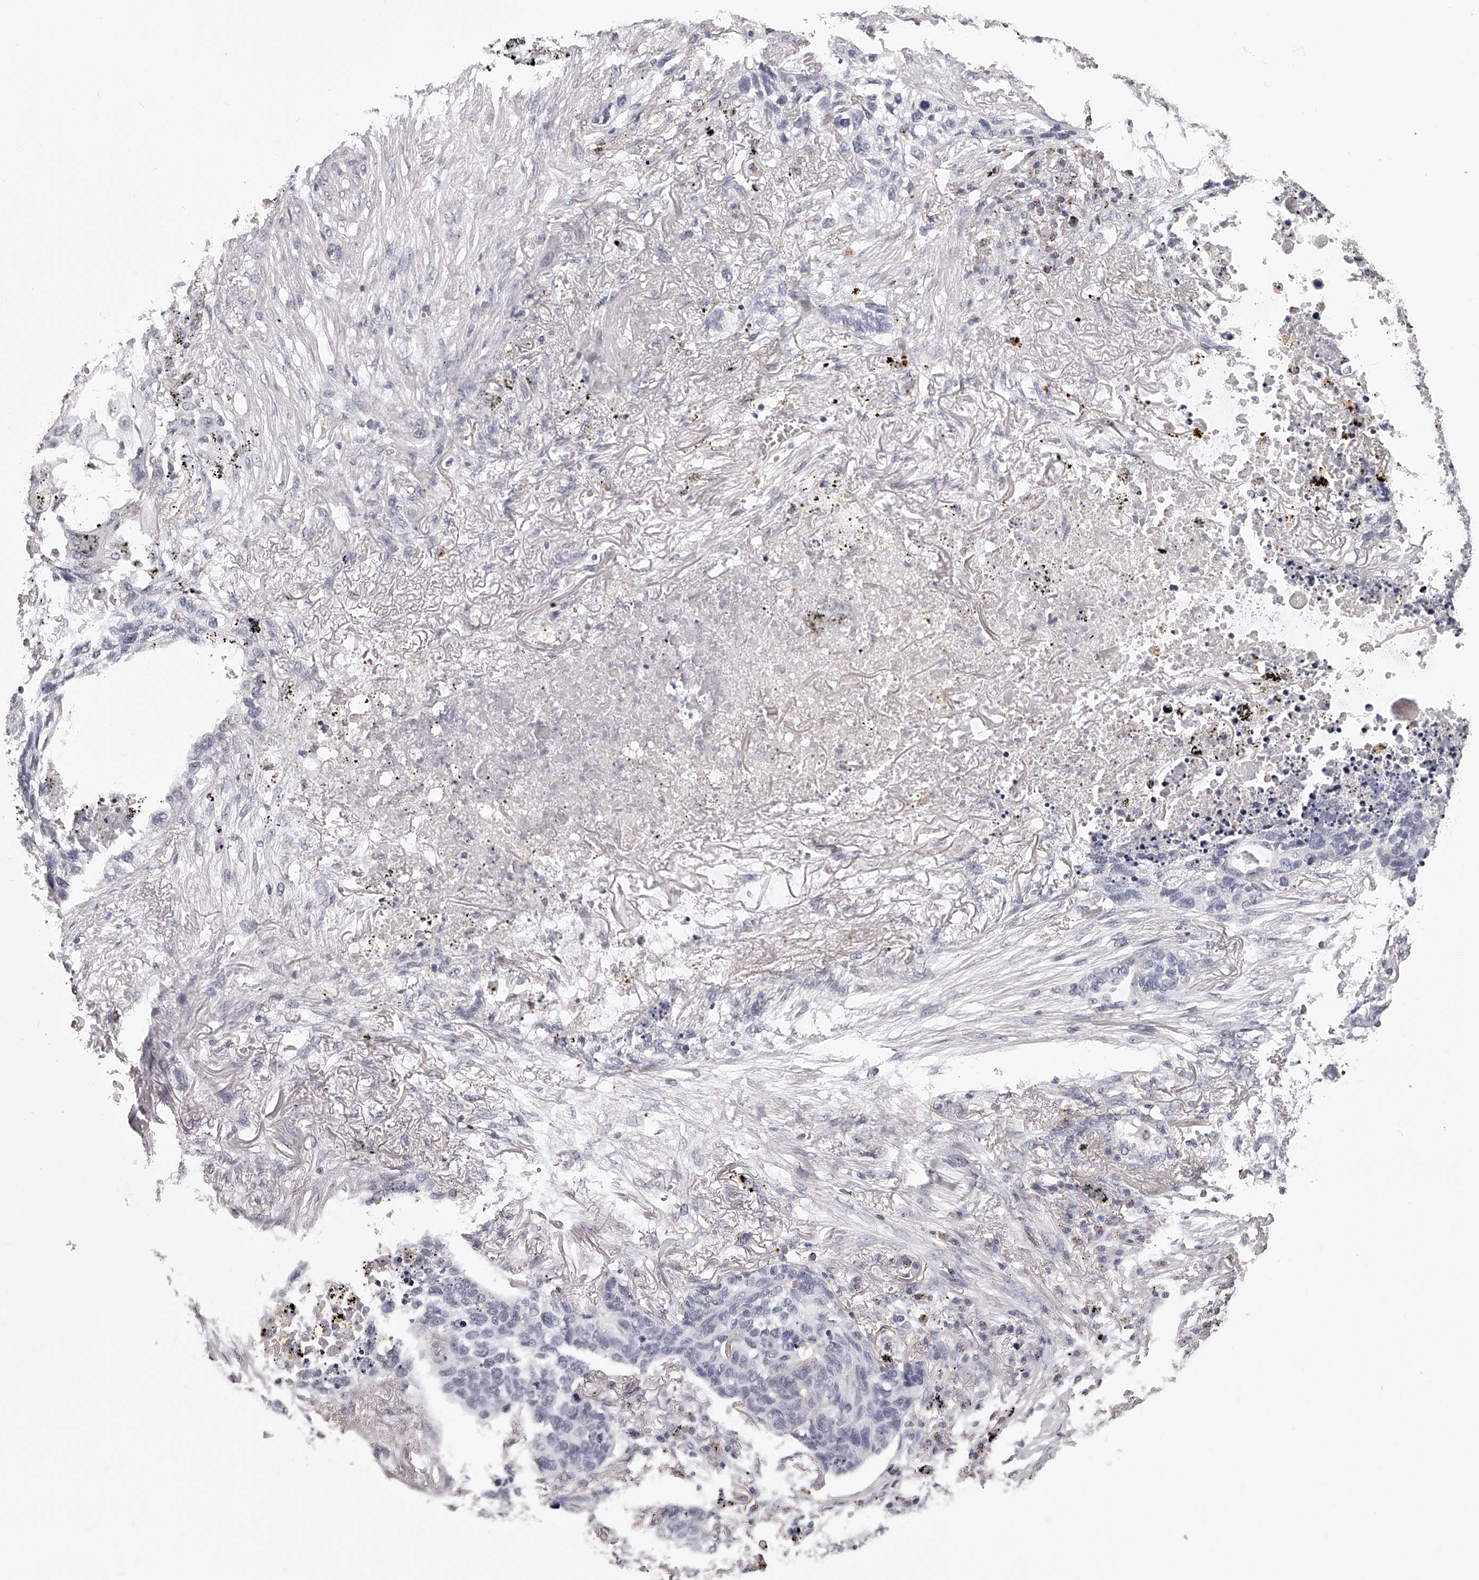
{"staining": {"intensity": "negative", "quantity": "none", "location": "none"}, "tissue": "lung cancer", "cell_type": "Tumor cells", "image_type": "cancer", "snomed": [{"axis": "morphology", "description": "Squamous cell carcinoma, NOS"}, {"axis": "topography", "description": "Lung"}], "caption": "Human lung cancer (squamous cell carcinoma) stained for a protein using immunohistochemistry shows no staining in tumor cells.", "gene": "DMRT1", "patient": {"sex": "female", "age": 63}}